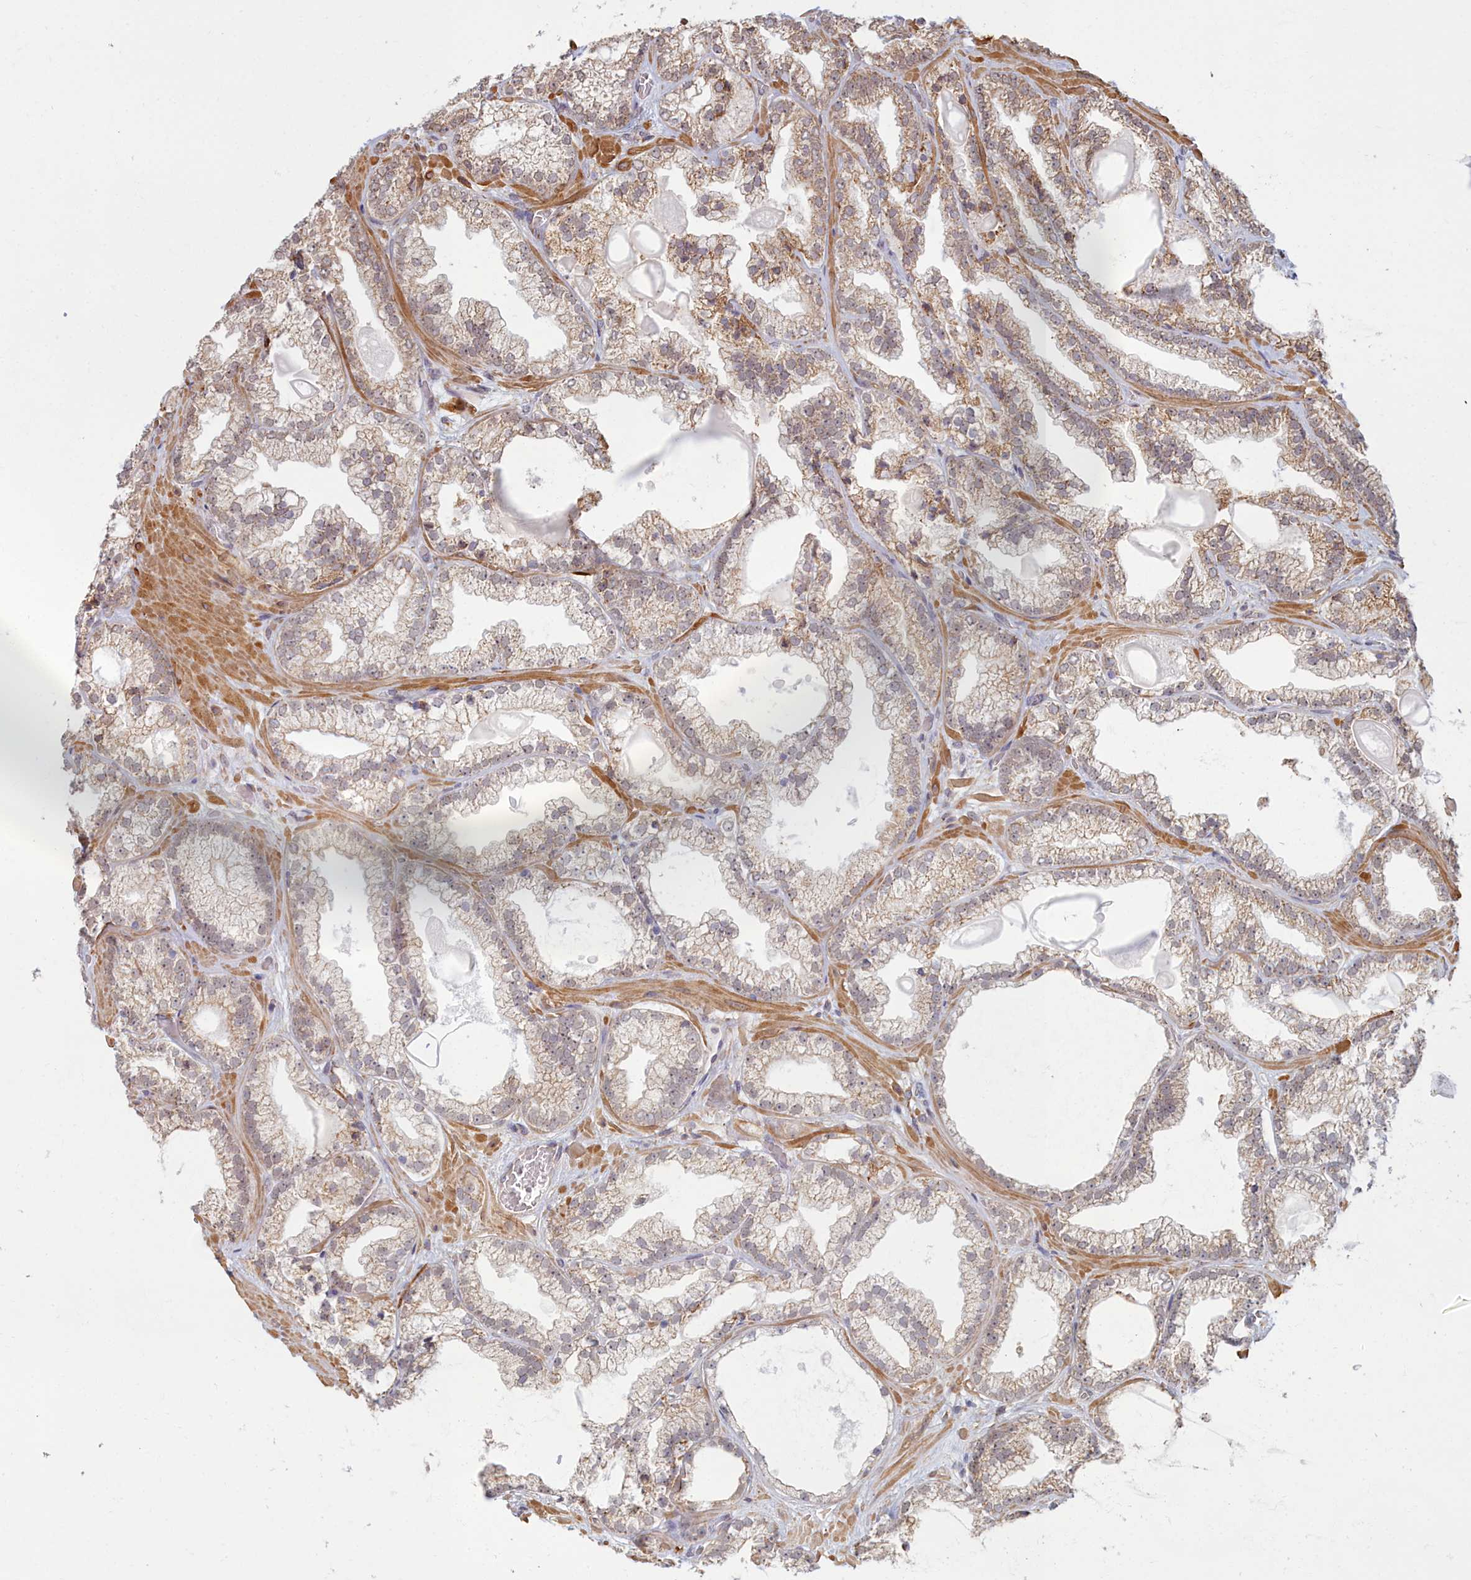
{"staining": {"intensity": "weak", "quantity": "25%-75%", "location": "cytoplasmic/membranous"}, "tissue": "prostate cancer", "cell_type": "Tumor cells", "image_type": "cancer", "snomed": [{"axis": "morphology", "description": "Adenocarcinoma, Low grade"}, {"axis": "topography", "description": "Prostate"}], "caption": "Approximately 25%-75% of tumor cells in human prostate cancer reveal weak cytoplasmic/membranous protein staining as visualized by brown immunohistochemical staining.", "gene": "MAK16", "patient": {"sex": "male", "age": 57}}